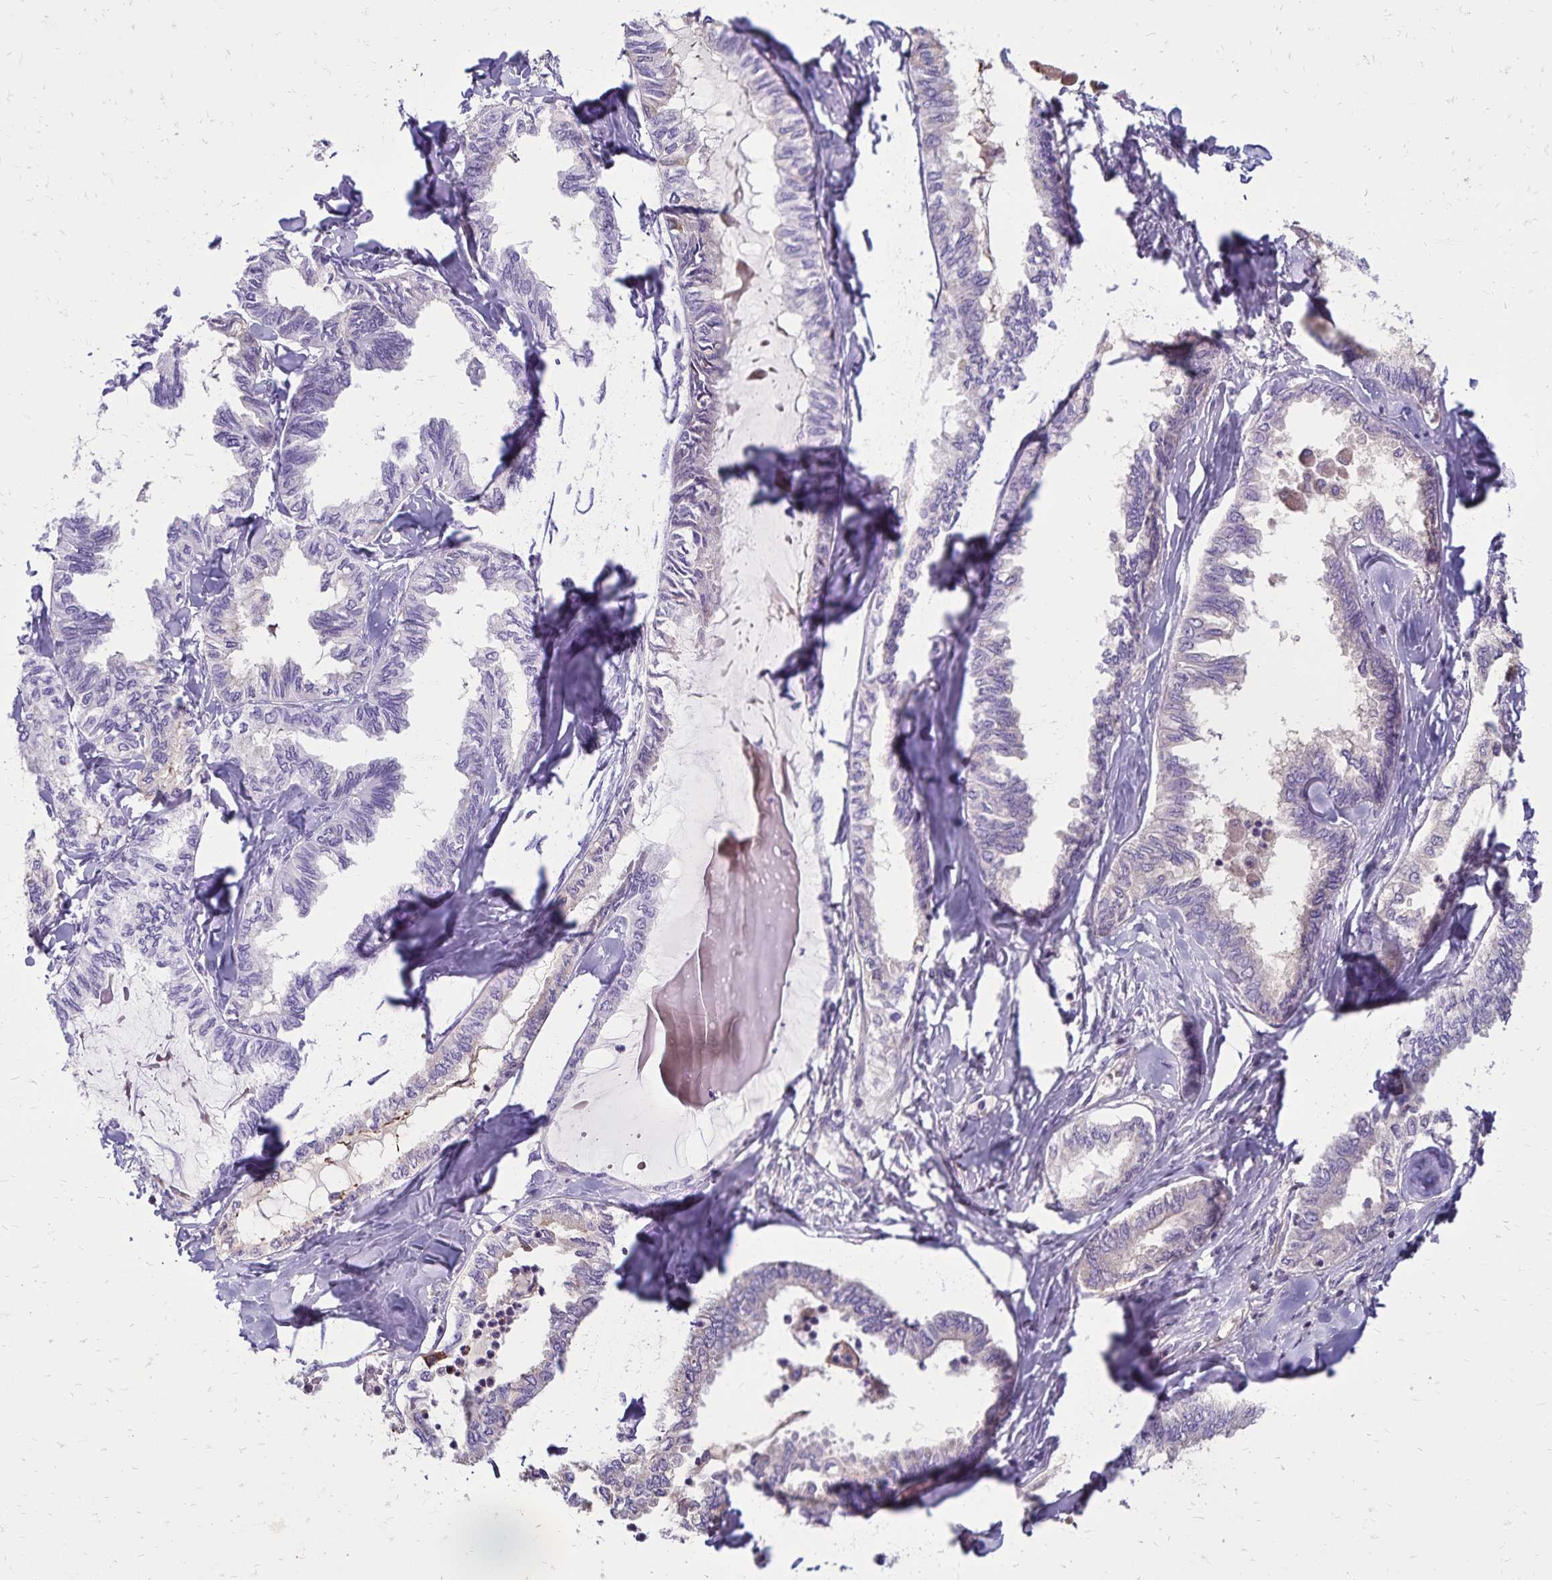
{"staining": {"intensity": "negative", "quantity": "none", "location": "none"}, "tissue": "ovarian cancer", "cell_type": "Tumor cells", "image_type": "cancer", "snomed": [{"axis": "morphology", "description": "Carcinoma, endometroid"}, {"axis": "topography", "description": "Ovary"}], "caption": "Image shows no protein staining in tumor cells of ovarian cancer tissue.", "gene": "CD27", "patient": {"sex": "female", "age": 70}}